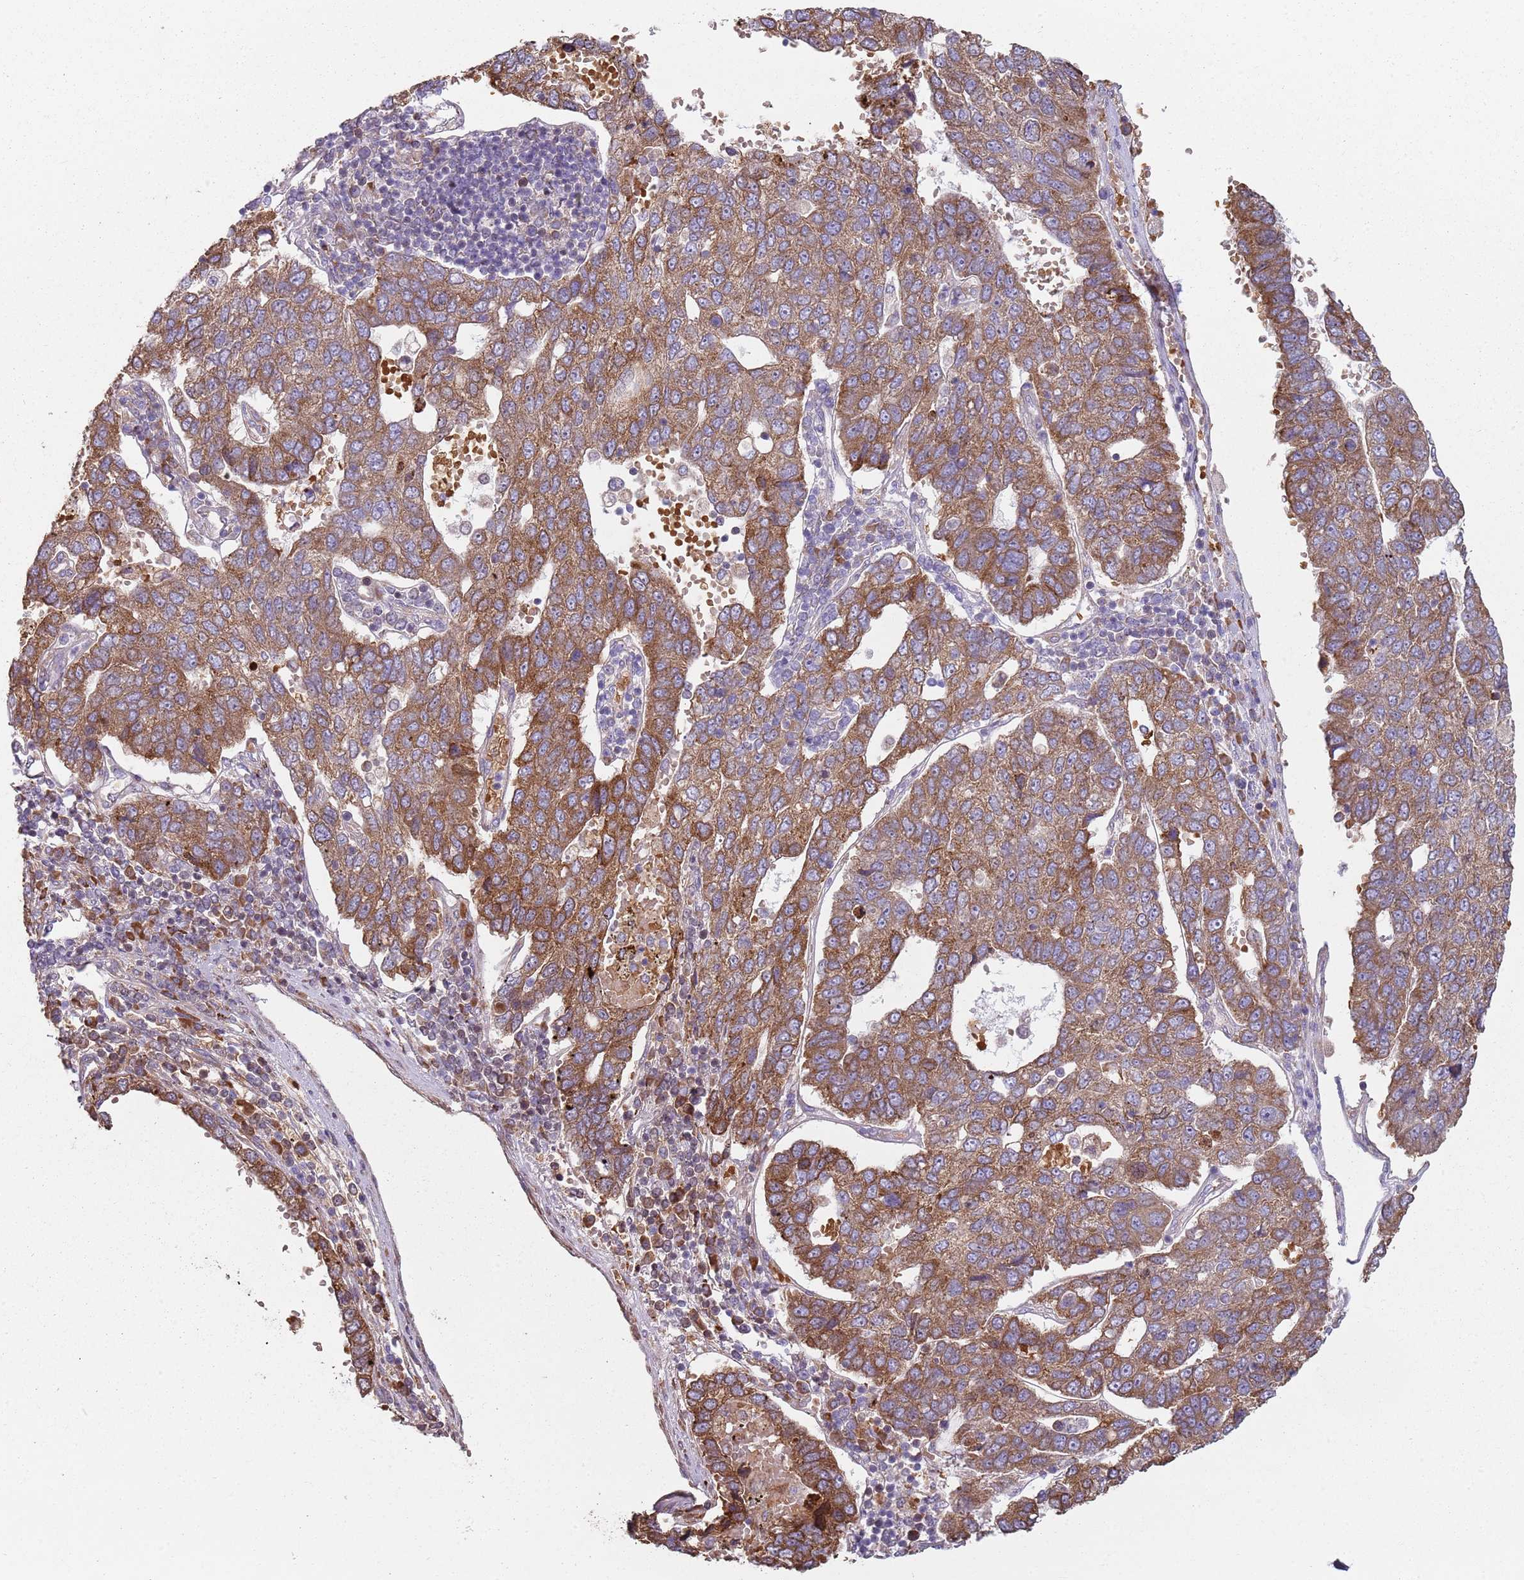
{"staining": {"intensity": "moderate", "quantity": ">75%", "location": "cytoplasmic/membranous"}, "tissue": "pancreatic cancer", "cell_type": "Tumor cells", "image_type": "cancer", "snomed": [{"axis": "morphology", "description": "Adenocarcinoma, NOS"}, {"axis": "topography", "description": "Pancreas"}], "caption": "DAB (3,3'-diaminobenzidine) immunohistochemical staining of human pancreatic cancer exhibits moderate cytoplasmic/membranous protein positivity in about >75% of tumor cells.", "gene": "SPATA2", "patient": {"sex": "female", "age": 61}}